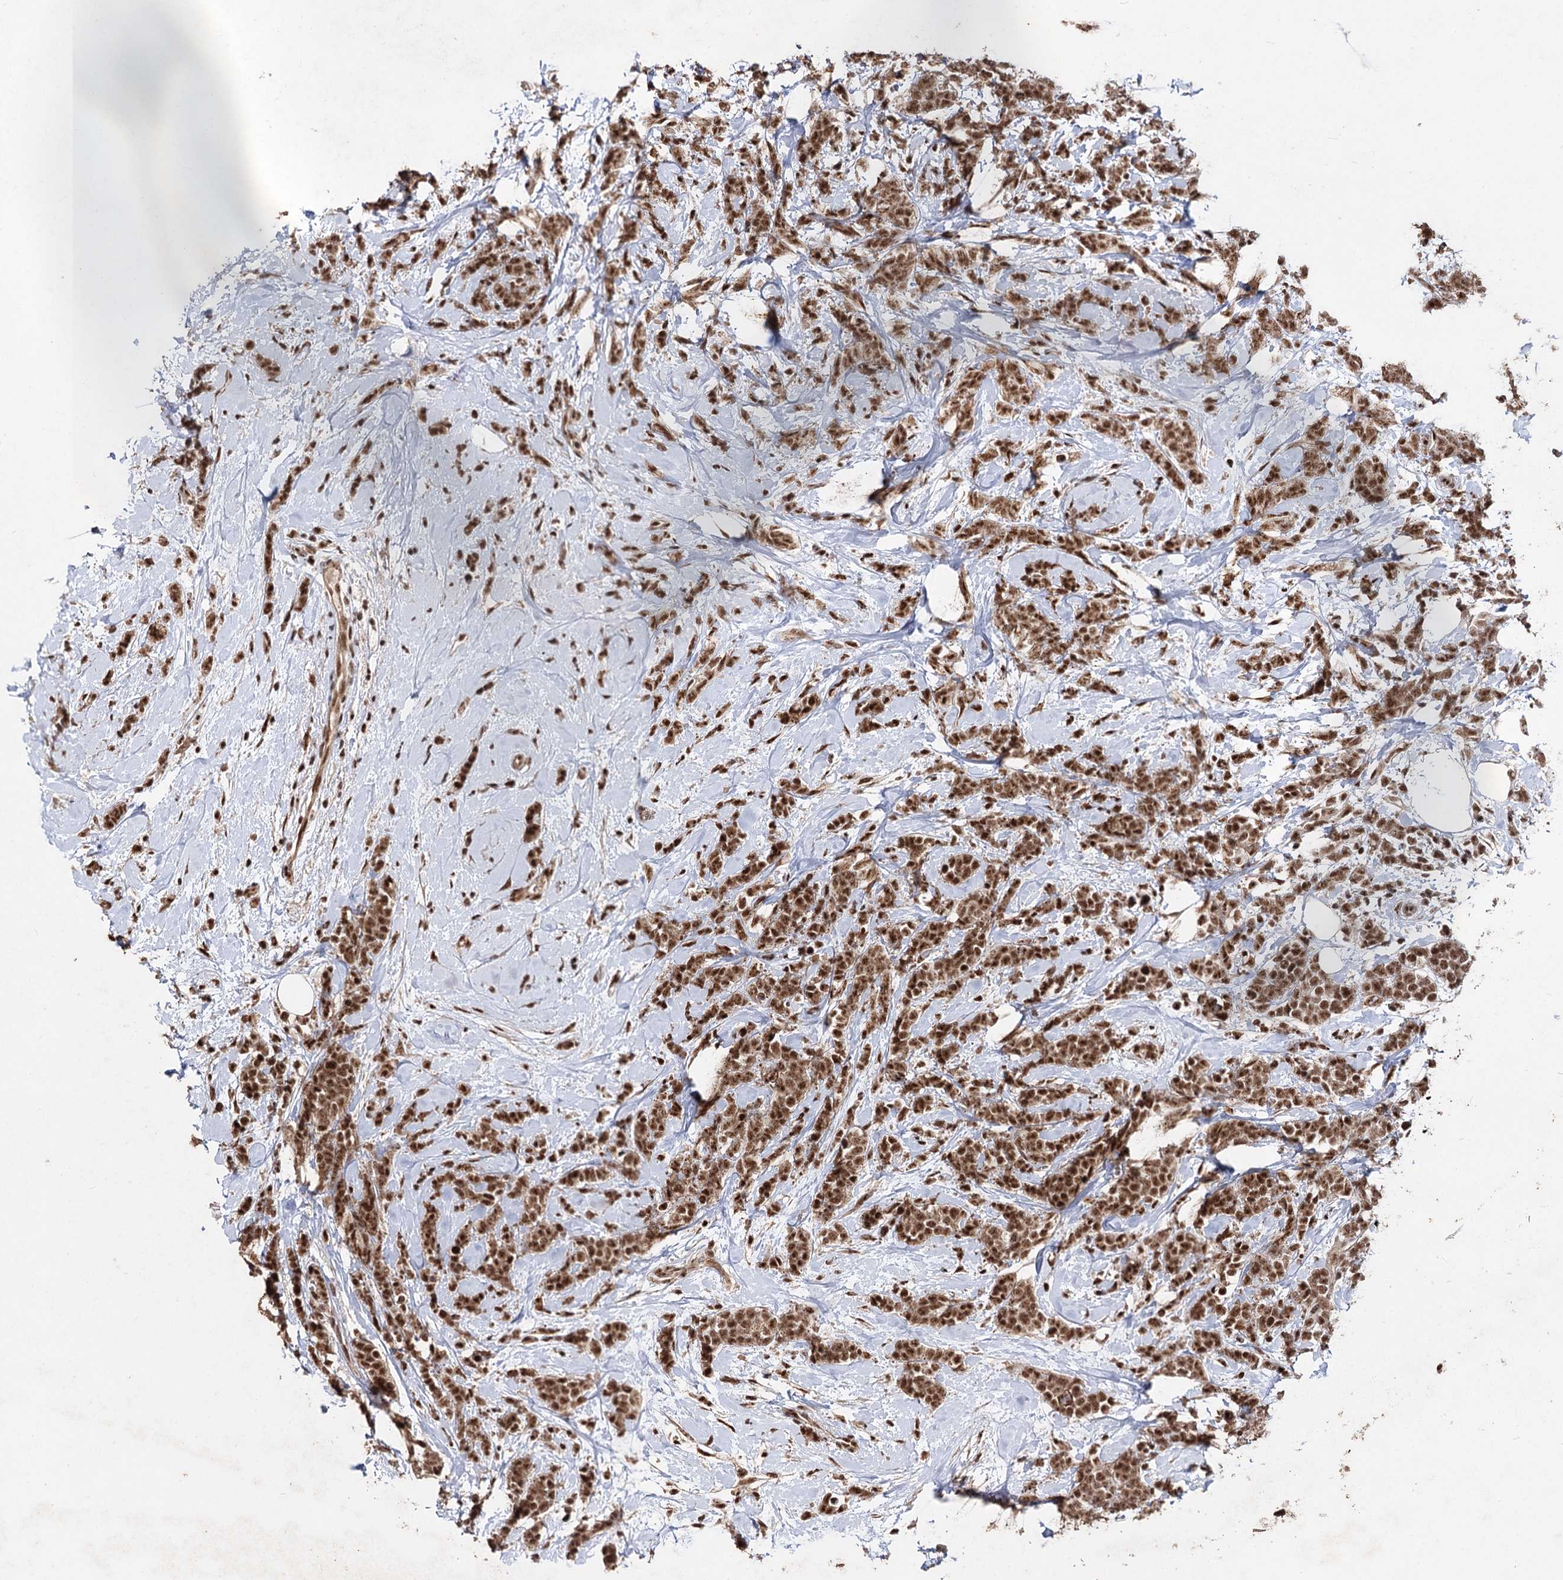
{"staining": {"intensity": "strong", "quantity": ">75%", "location": "nuclear"}, "tissue": "breast cancer", "cell_type": "Tumor cells", "image_type": "cancer", "snomed": [{"axis": "morphology", "description": "Lobular carcinoma"}, {"axis": "topography", "description": "Breast"}], "caption": "Breast cancer tissue displays strong nuclear positivity in about >75% of tumor cells, visualized by immunohistochemistry.", "gene": "U2SURP", "patient": {"sex": "female", "age": 58}}